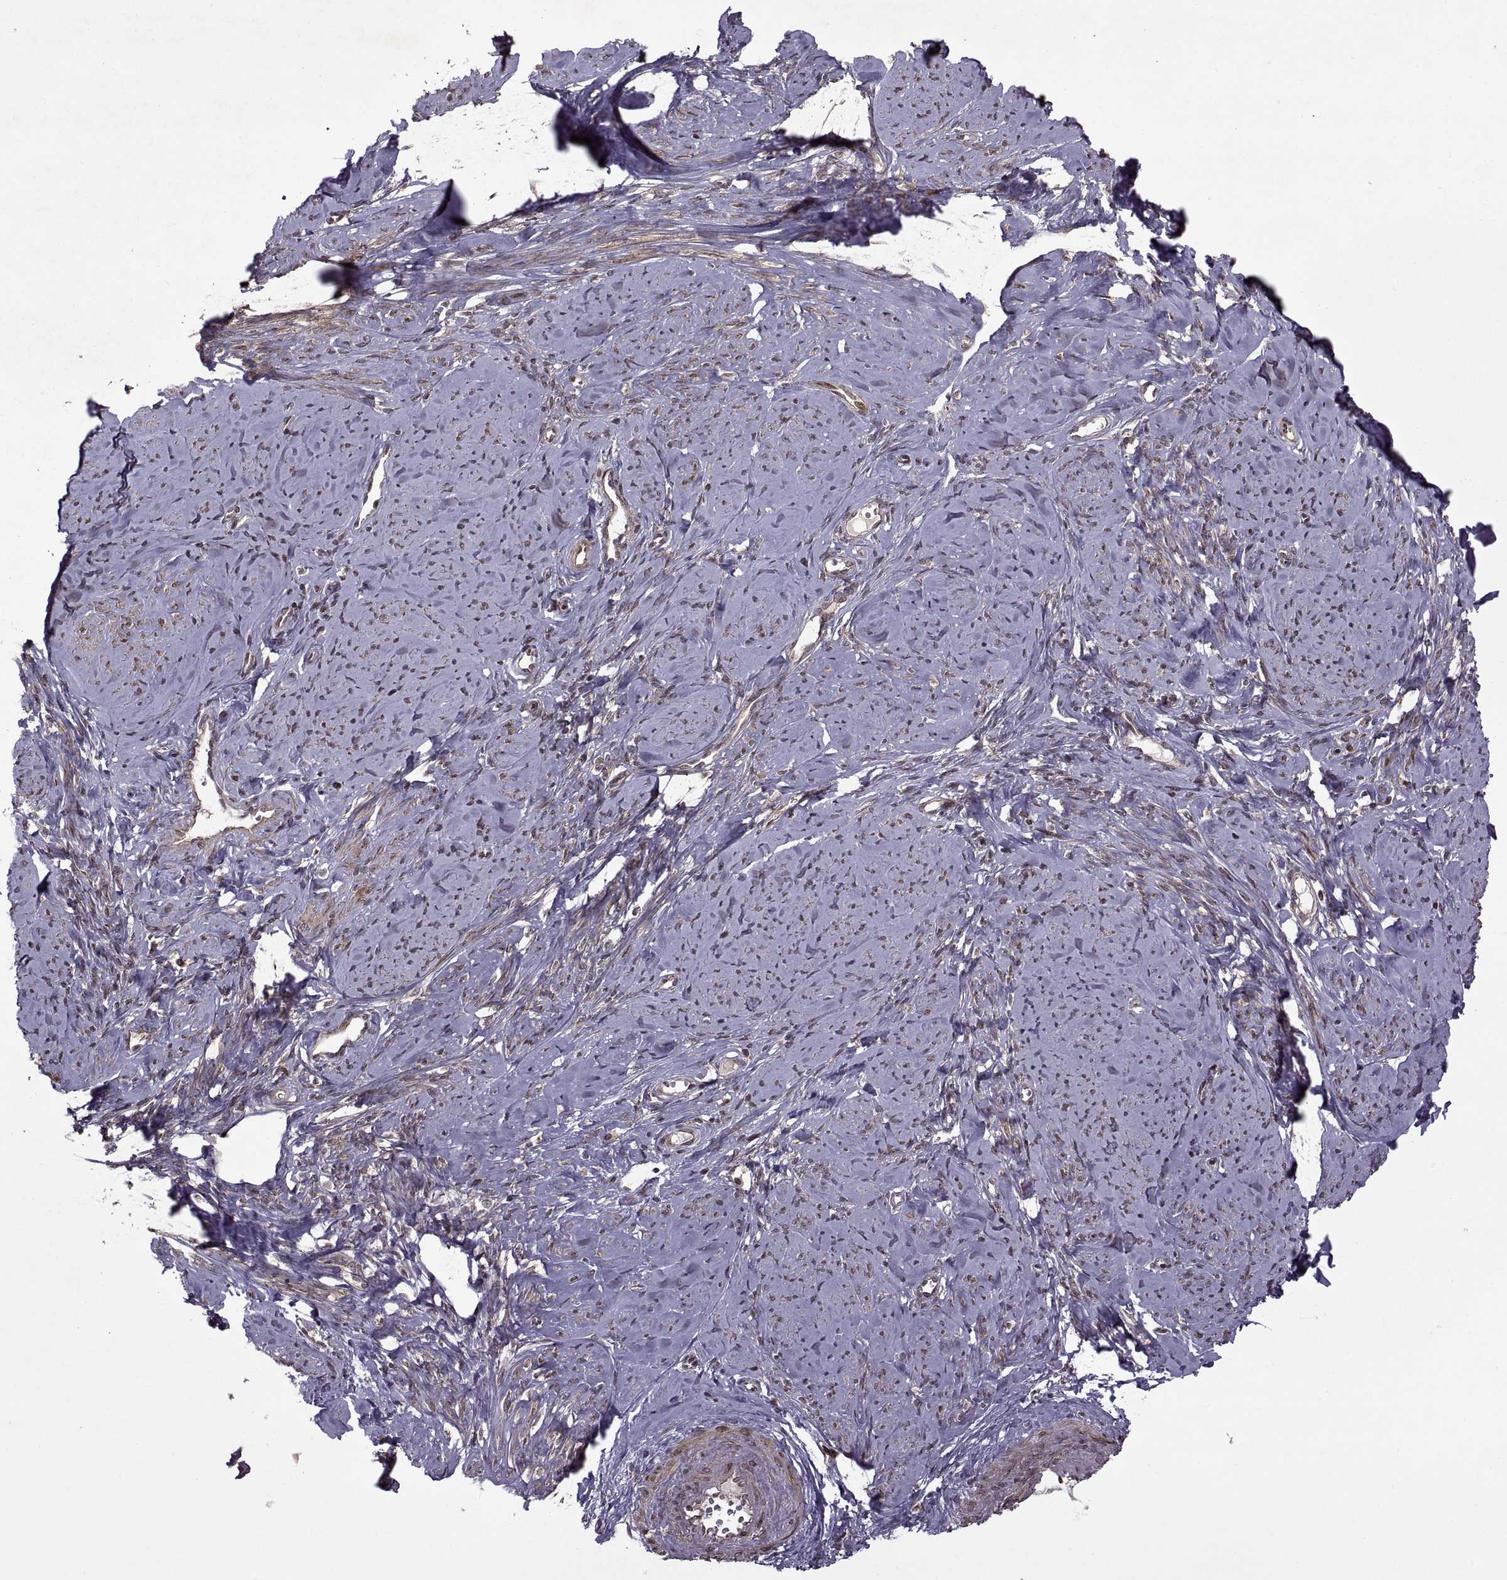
{"staining": {"intensity": "moderate", "quantity": "25%-75%", "location": "cytoplasmic/membranous,nuclear"}, "tissue": "smooth muscle", "cell_type": "Smooth muscle cells", "image_type": "normal", "snomed": [{"axis": "morphology", "description": "Normal tissue, NOS"}, {"axis": "topography", "description": "Smooth muscle"}], "caption": "This histopathology image reveals normal smooth muscle stained with IHC to label a protein in brown. The cytoplasmic/membranous,nuclear of smooth muscle cells show moderate positivity for the protein. Nuclei are counter-stained blue.", "gene": "PTOV1", "patient": {"sex": "female", "age": 48}}